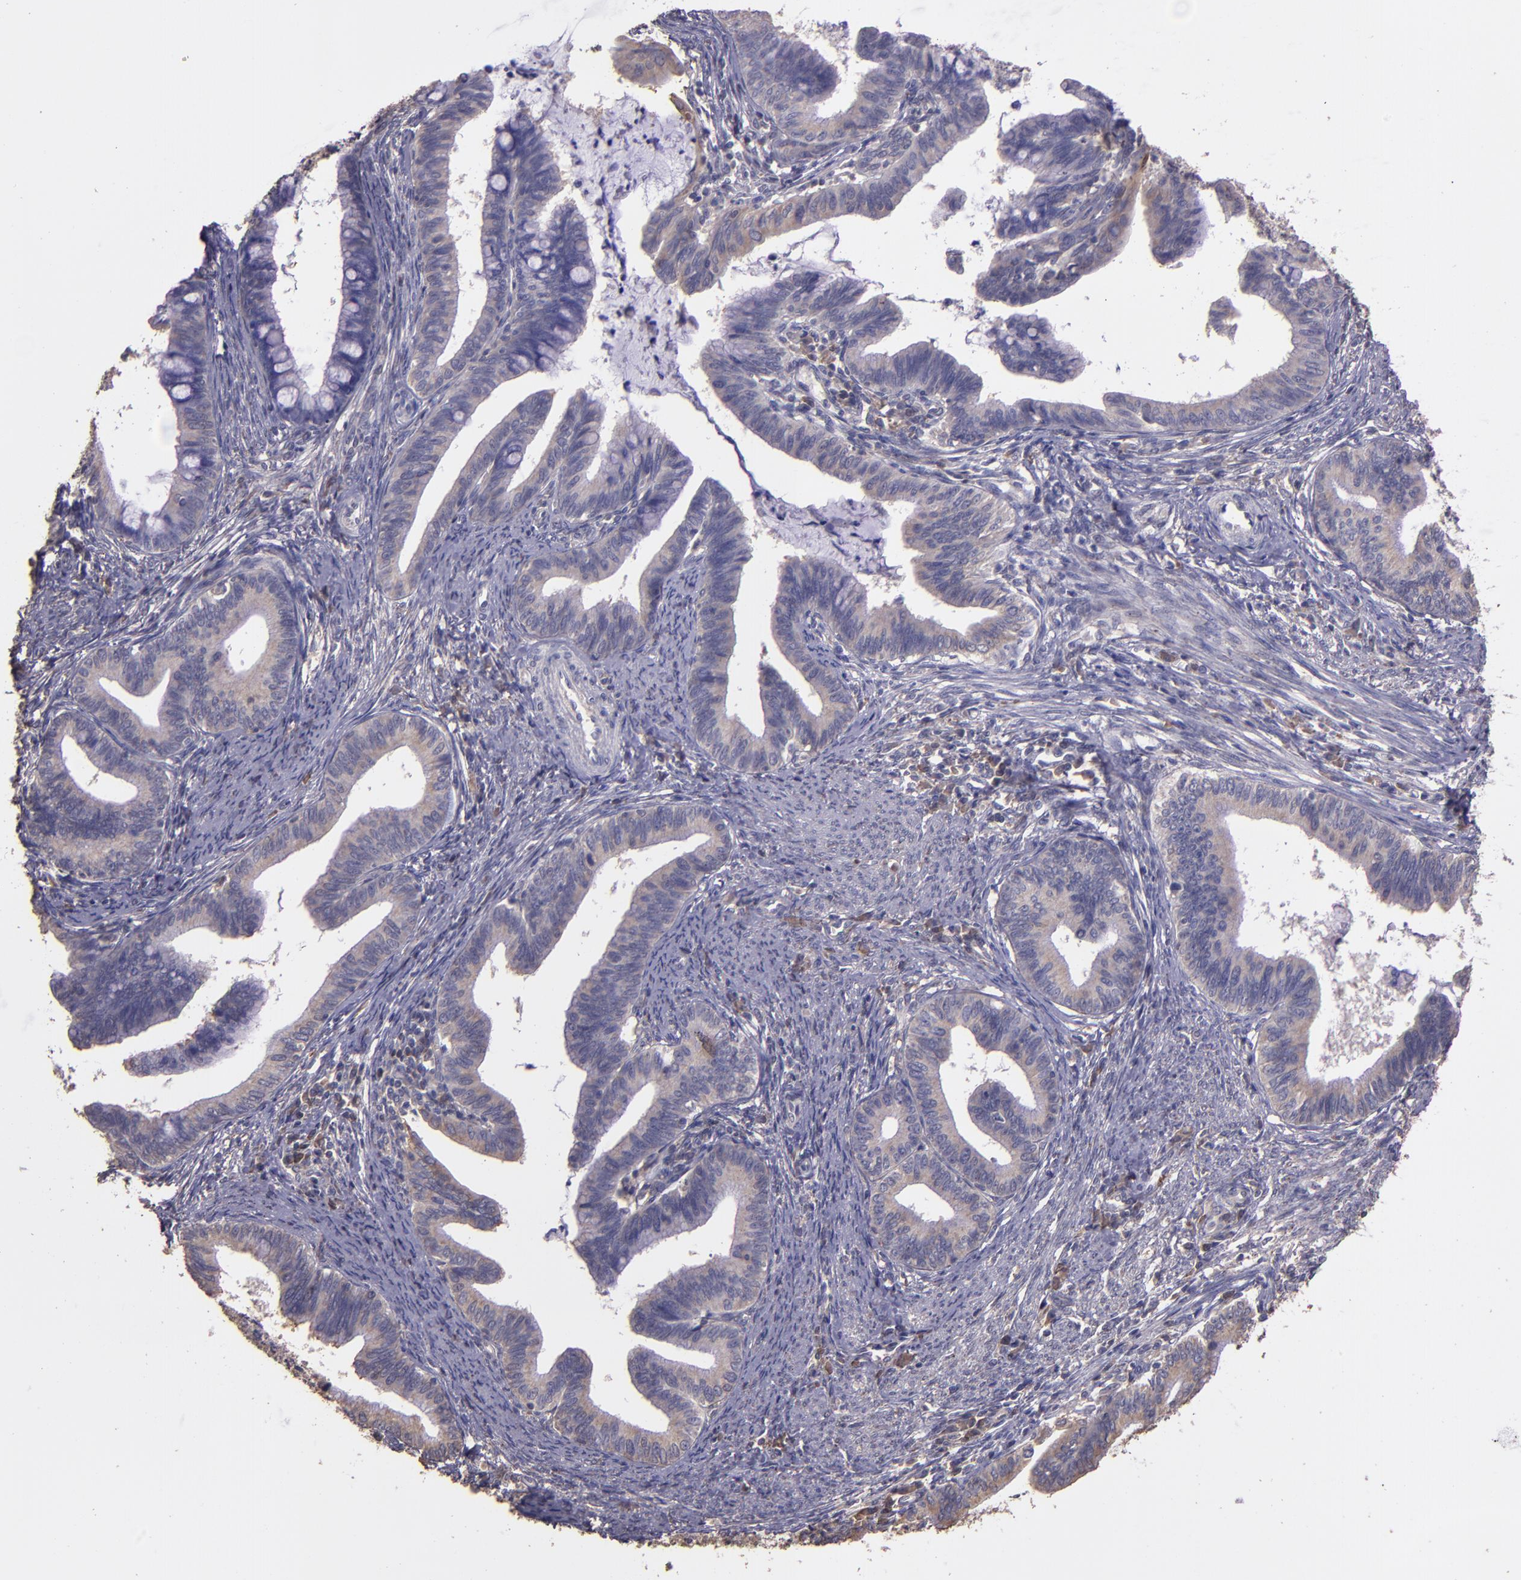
{"staining": {"intensity": "weak", "quantity": ">75%", "location": "cytoplasmic/membranous"}, "tissue": "cervical cancer", "cell_type": "Tumor cells", "image_type": "cancer", "snomed": [{"axis": "morphology", "description": "Adenocarcinoma, NOS"}, {"axis": "topography", "description": "Cervix"}], "caption": "This is an image of immunohistochemistry (IHC) staining of adenocarcinoma (cervical), which shows weak expression in the cytoplasmic/membranous of tumor cells.", "gene": "PAPPA", "patient": {"sex": "female", "age": 36}}